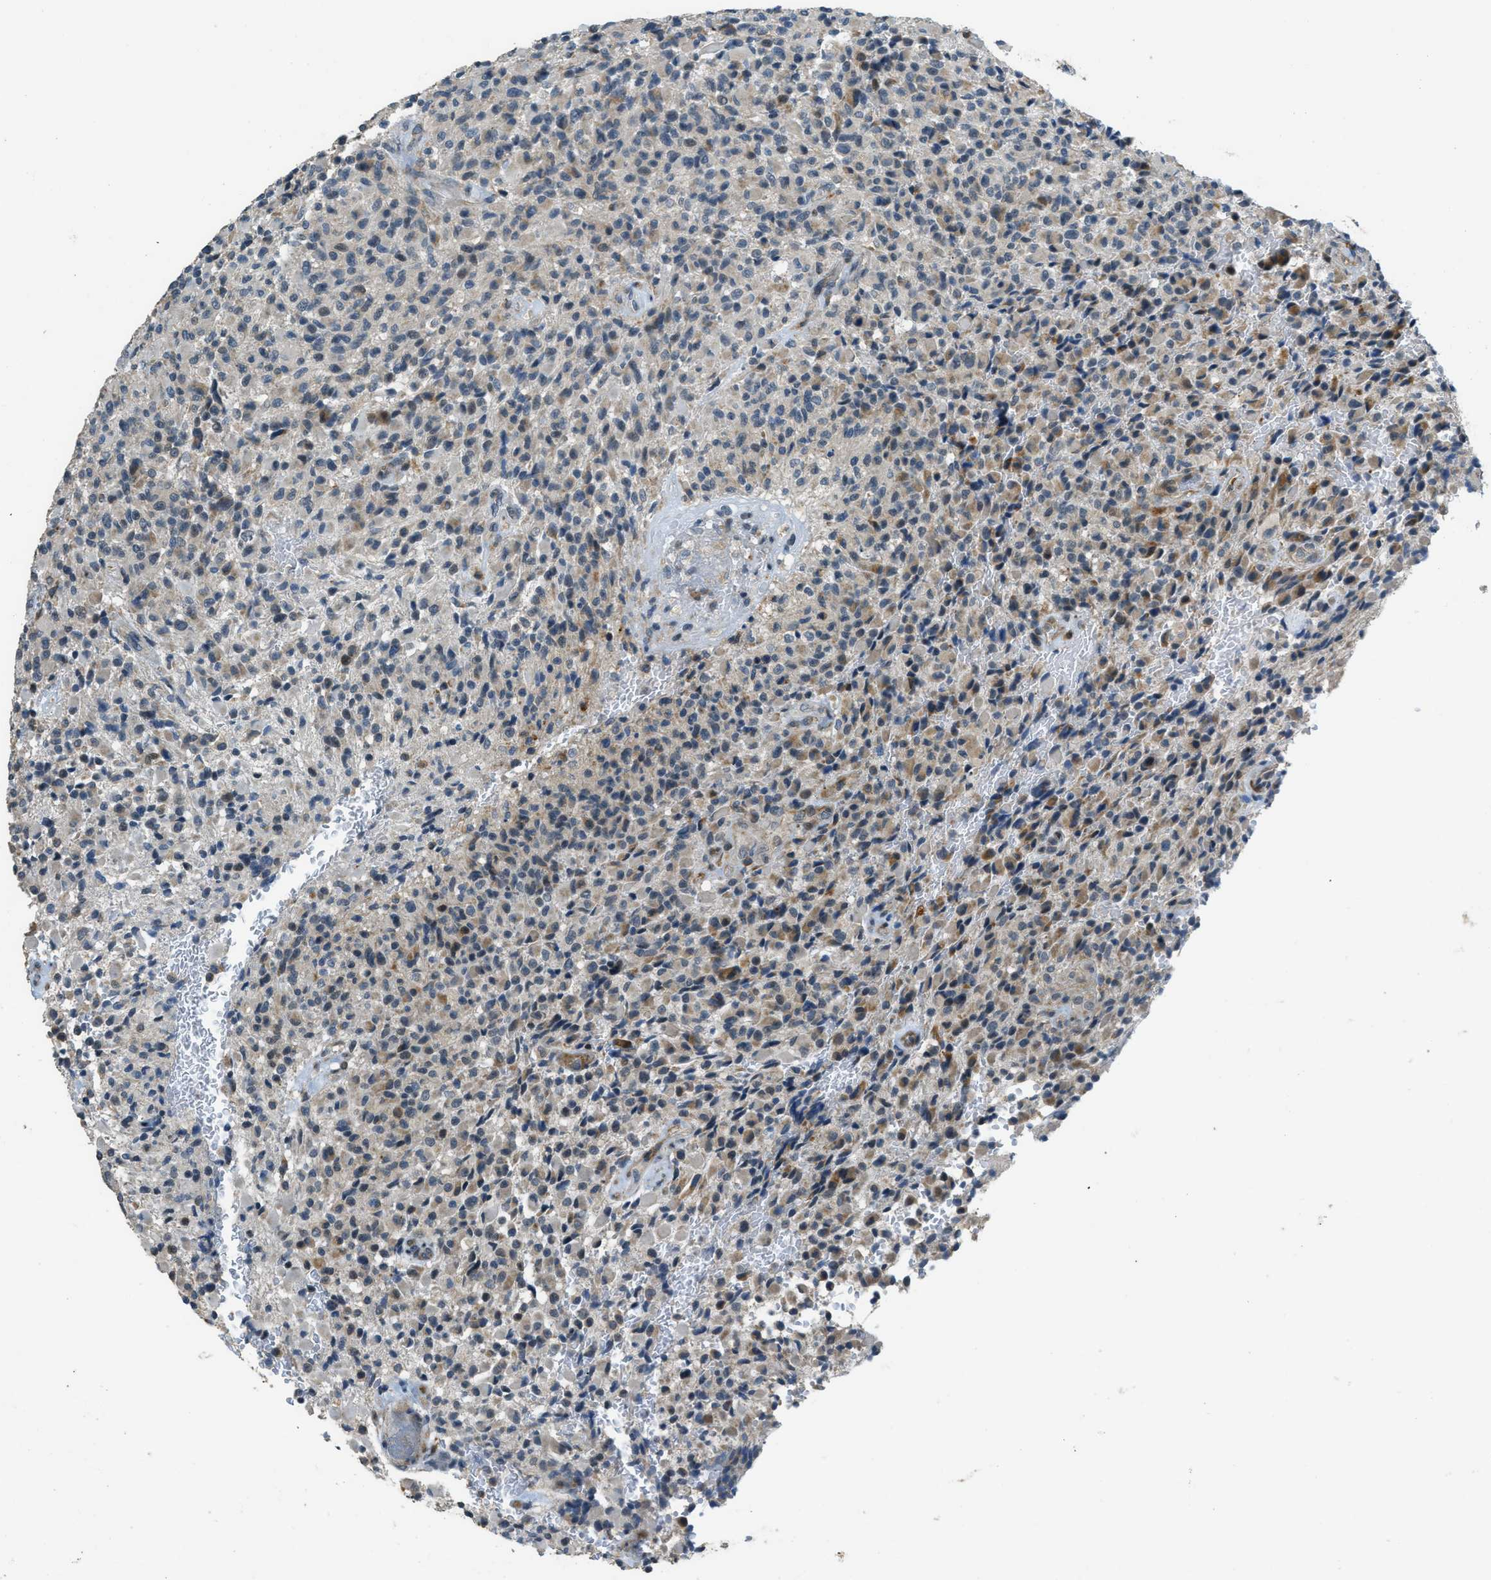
{"staining": {"intensity": "weak", "quantity": "<25%", "location": "cytoplasmic/membranous"}, "tissue": "glioma", "cell_type": "Tumor cells", "image_type": "cancer", "snomed": [{"axis": "morphology", "description": "Glioma, malignant, High grade"}, {"axis": "topography", "description": "Brain"}], "caption": "Malignant glioma (high-grade) was stained to show a protein in brown. There is no significant positivity in tumor cells. Nuclei are stained in blue.", "gene": "HERC2", "patient": {"sex": "male", "age": 71}}